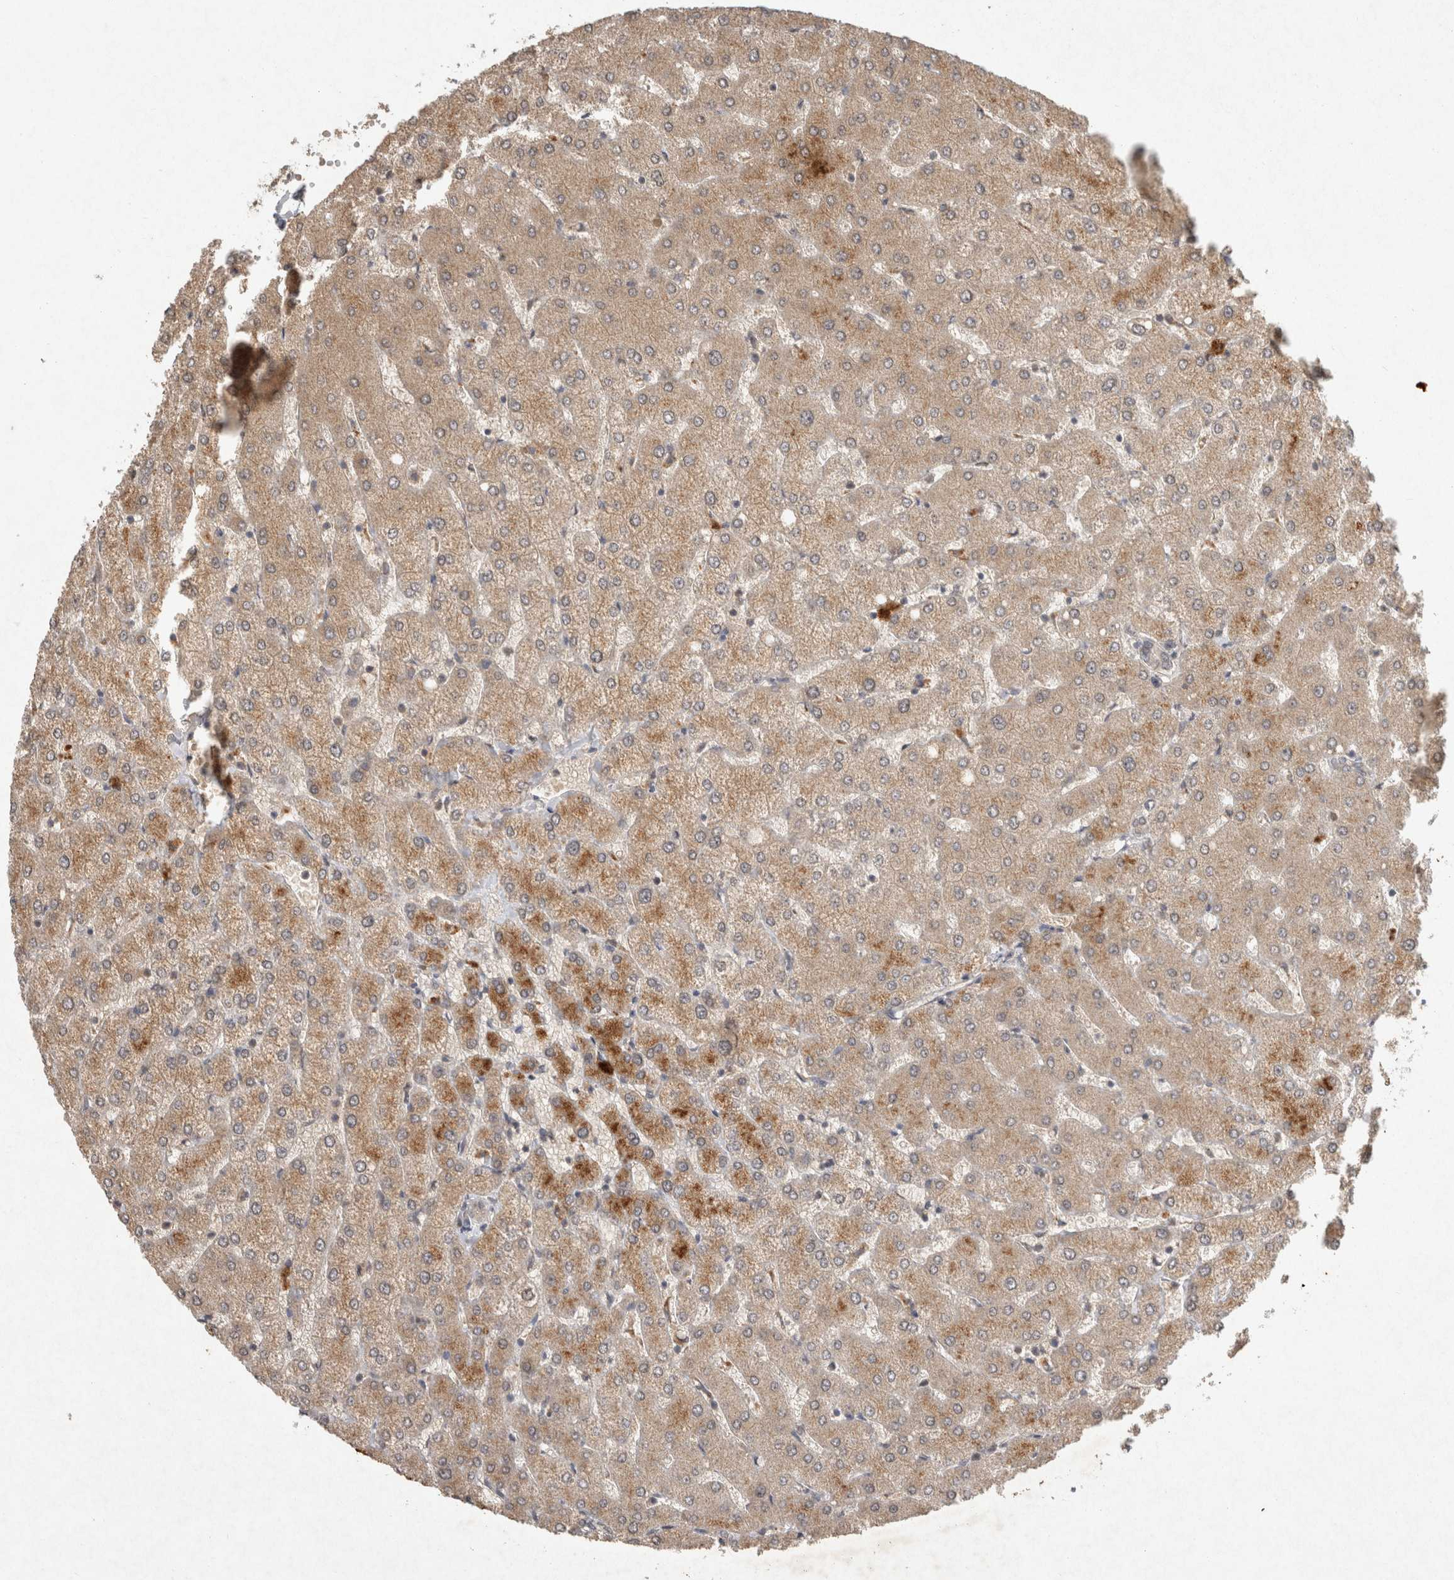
{"staining": {"intensity": "negative", "quantity": "none", "location": "none"}, "tissue": "liver", "cell_type": "Cholangiocytes", "image_type": "normal", "snomed": [{"axis": "morphology", "description": "Normal tissue, NOS"}, {"axis": "topography", "description": "Liver"}], "caption": "IHC image of benign liver: liver stained with DAB (3,3'-diaminobenzidine) exhibits no significant protein positivity in cholangiocytes.", "gene": "LOXL2", "patient": {"sex": "female", "age": 54}}